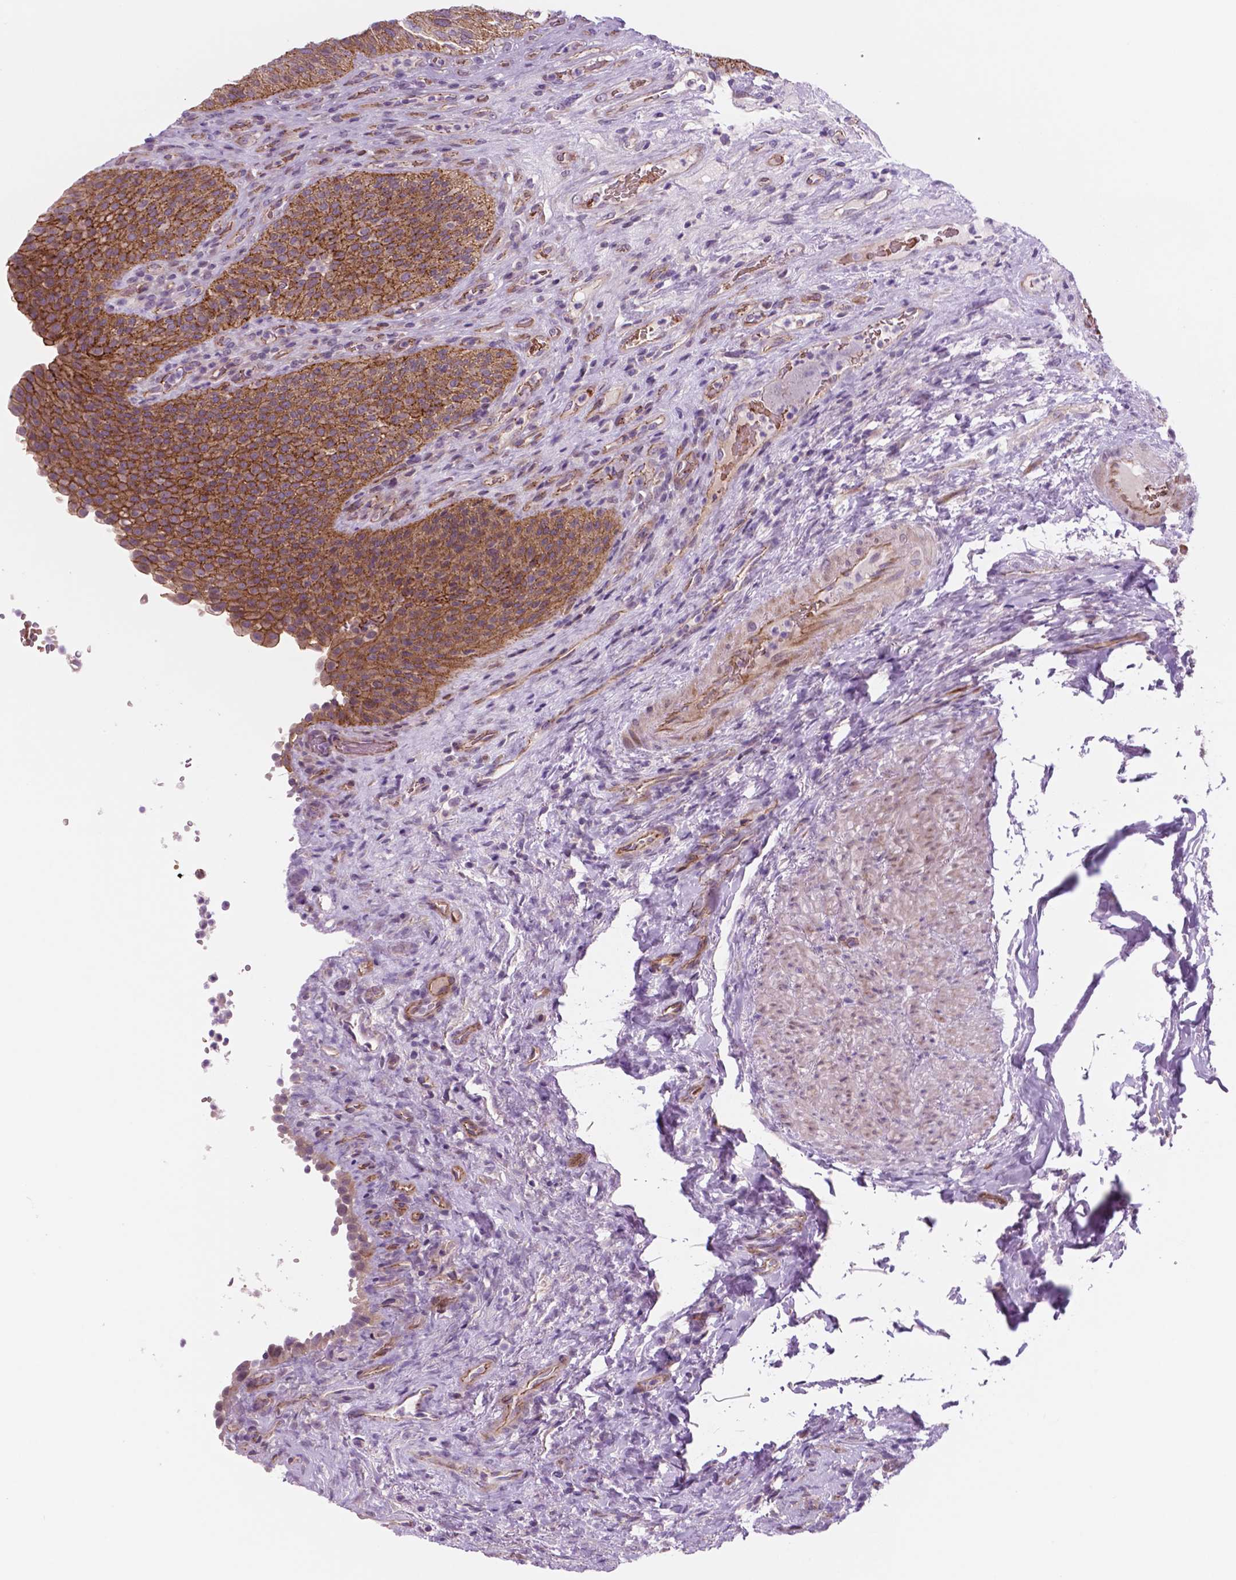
{"staining": {"intensity": "moderate", "quantity": ">75%", "location": "cytoplasmic/membranous"}, "tissue": "urinary bladder", "cell_type": "Urothelial cells", "image_type": "normal", "snomed": [{"axis": "morphology", "description": "Normal tissue, NOS"}, {"axis": "topography", "description": "Urinary bladder"}, {"axis": "topography", "description": "Peripheral nerve tissue"}], "caption": "Immunohistochemical staining of unremarkable human urinary bladder reveals medium levels of moderate cytoplasmic/membranous positivity in approximately >75% of urothelial cells.", "gene": "RND3", "patient": {"sex": "male", "age": 66}}